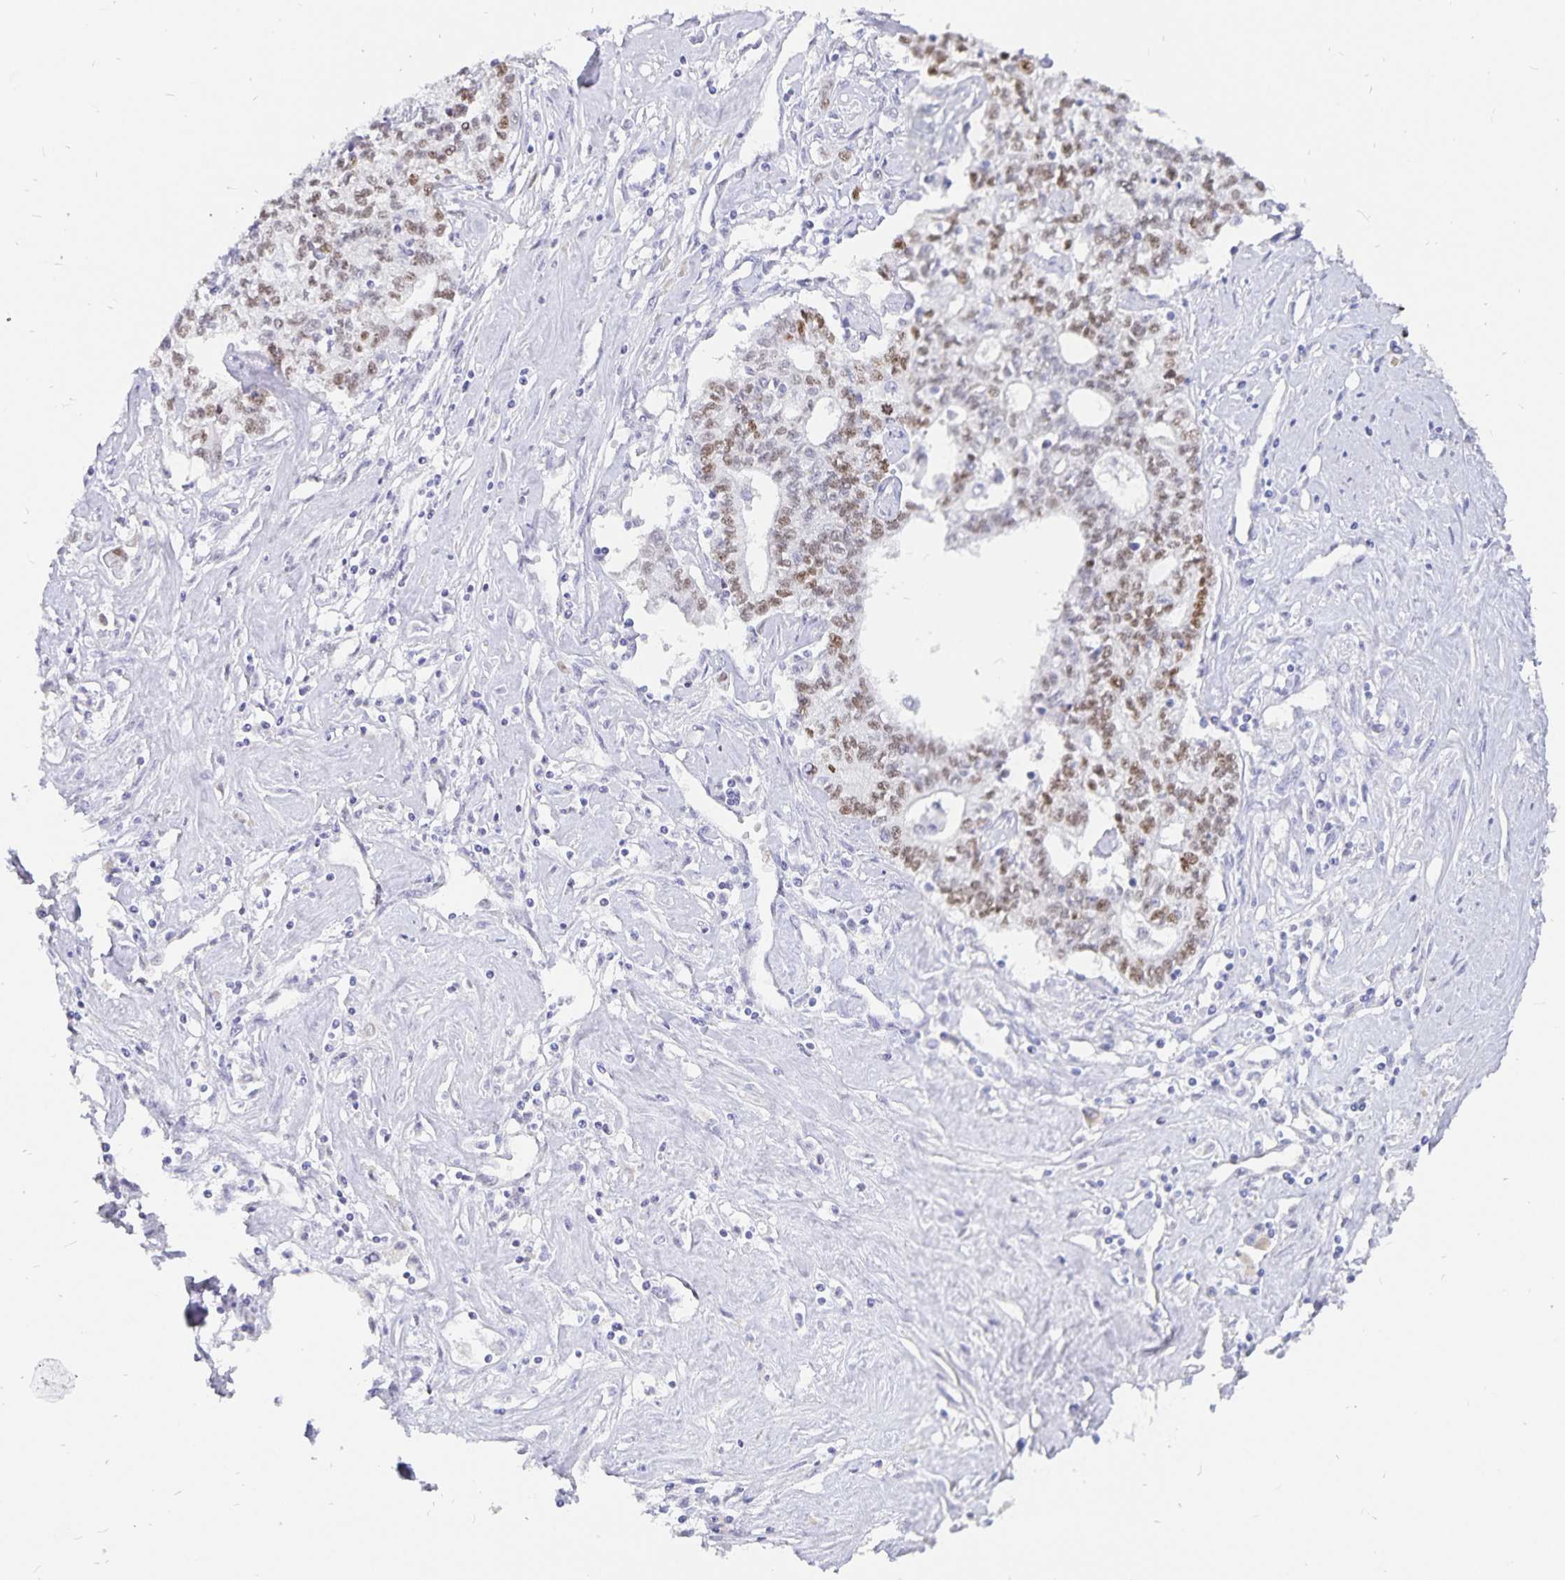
{"staining": {"intensity": "moderate", "quantity": ">75%", "location": "nuclear"}, "tissue": "liver cancer", "cell_type": "Tumor cells", "image_type": "cancer", "snomed": [{"axis": "morphology", "description": "Cholangiocarcinoma"}, {"axis": "topography", "description": "Liver"}], "caption": "About >75% of tumor cells in liver cancer display moderate nuclear protein positivity as visualized by brown immunohistochemical staining.", "gene": "HMGB3", "patient": {"sex": "female", "age": 61}}